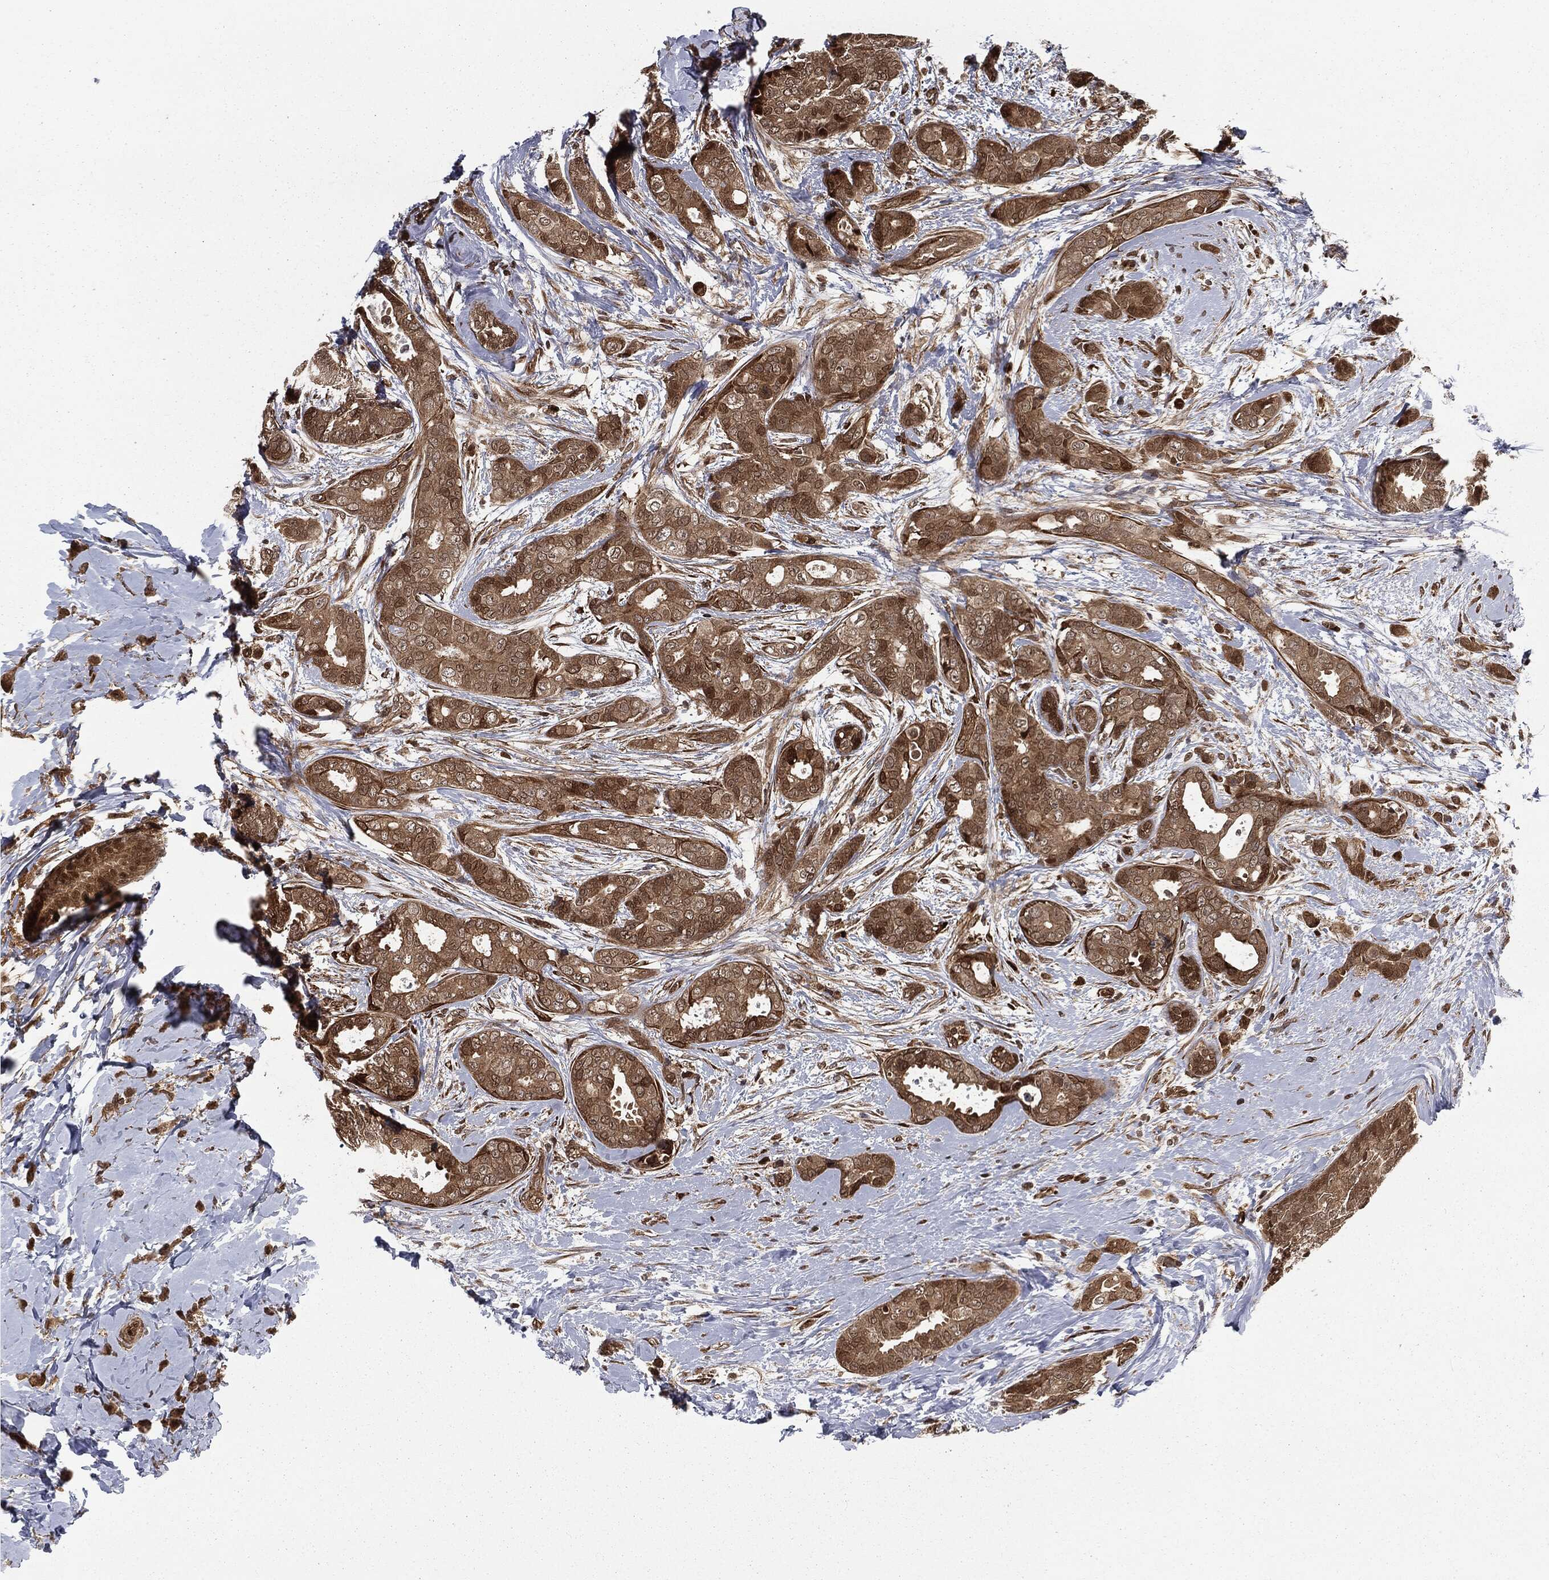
{"staining": {"intensity": "moderate", "quantity": ">75%", "location": "cytoplasmic/membranous"}, "tissue": "breast cancer", "cell_type": "Tumor cells", "image_type": "cancer", "snomed": [{"axis": "morphology", "description": "Duct carcinoma"}, {"axis": "topography", "description": "Breast"}], "caption": "Protein staining exhibits moderate cytoplasmic/membranous expression in approximately >75% of tumor cells in breast cancer.", "gene": "RANBP9", "patient": {"sex": "female", "age": 45}}